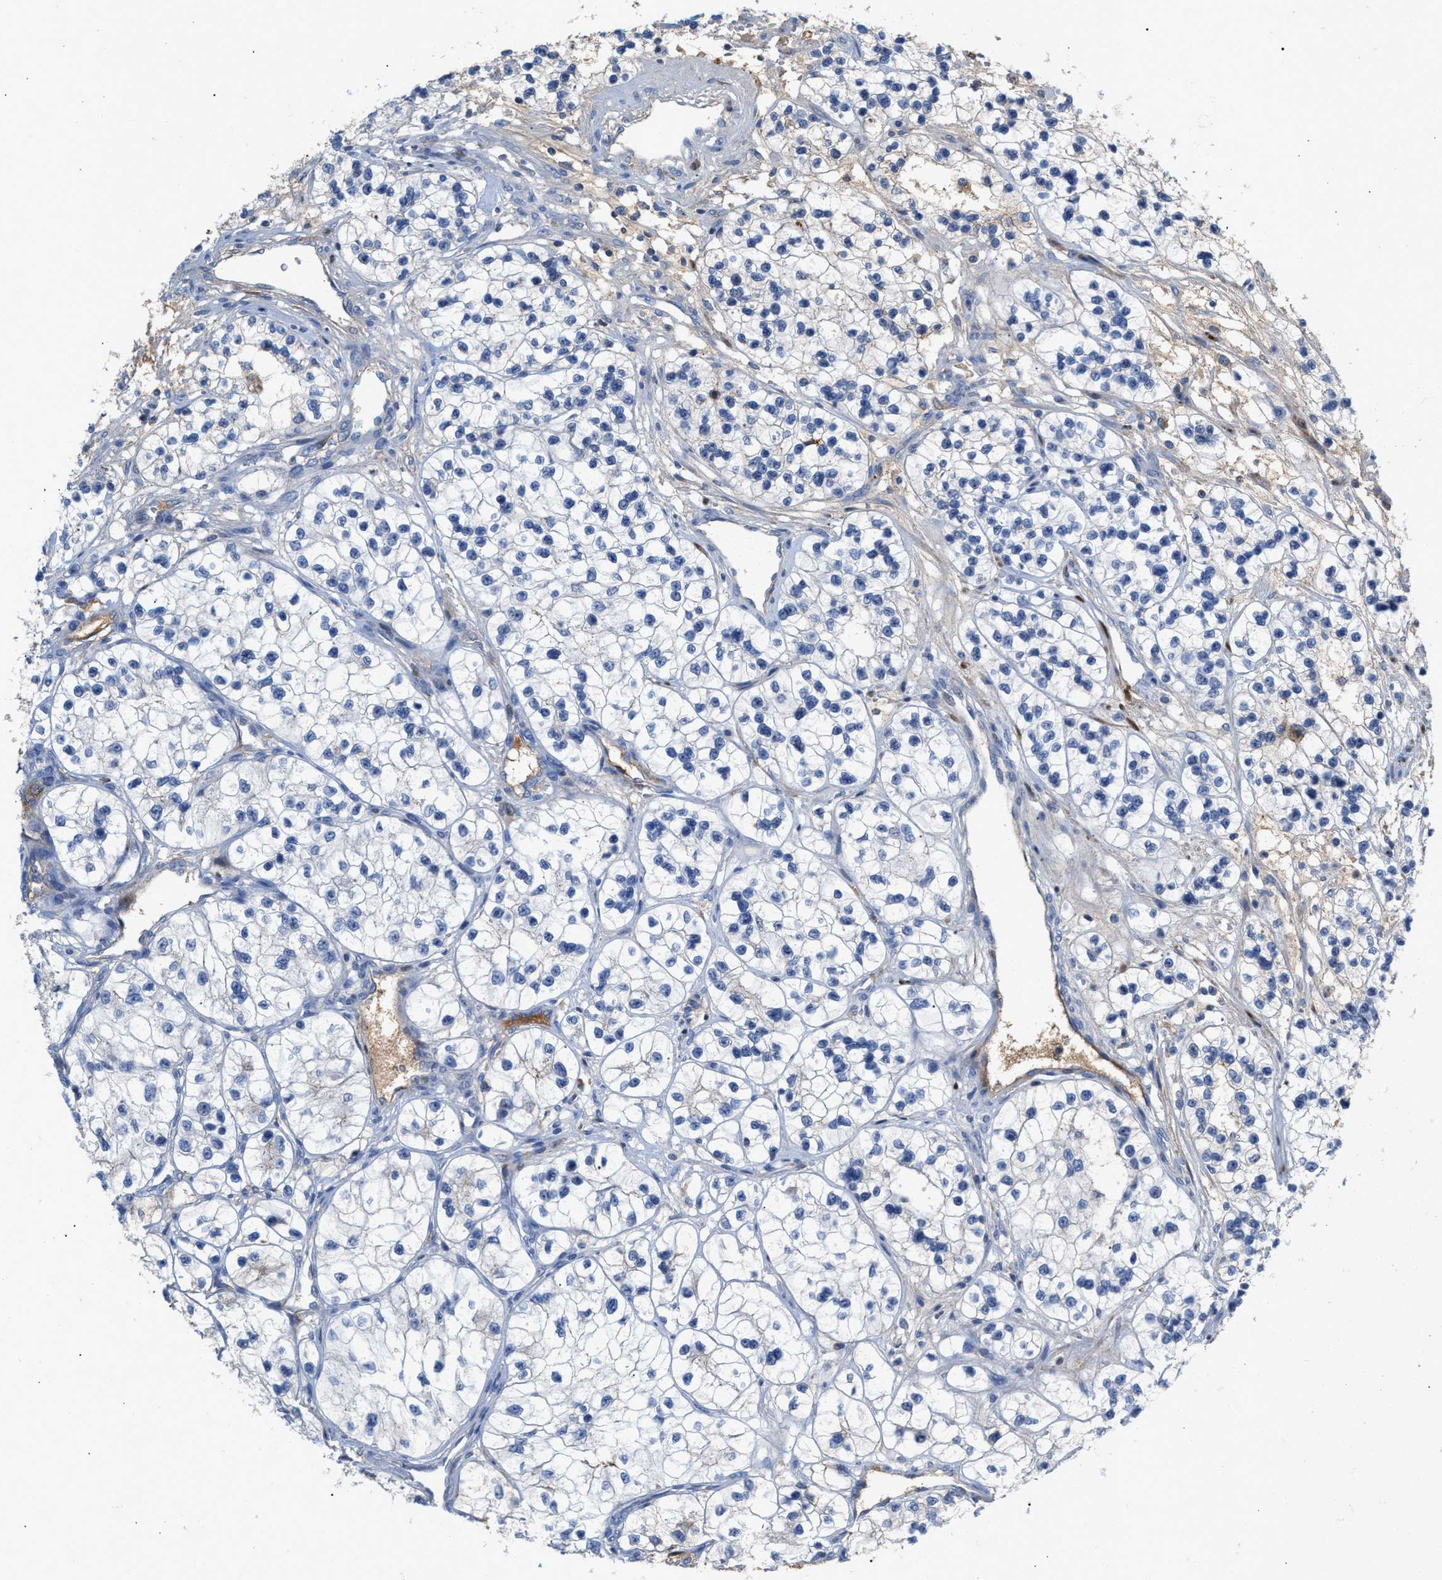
{"staining": {"intensity": "negative", "quantity": "none", "location": "none"}, "tissue": "renal cancer", "cell_type": "Tumor cells", "image_type": "cancer", "snomed": [{"axis": "morphology", "description": "Adenocarcinoma, NOS"}, {"axis": "topography", "description": "Kidney"}], "caption": "Immunohistochemistry (IHC) photomicrograph of human renal adenocarcinoma stained for a protein (brown), which displays no expression in tumor cells.", "gene": "APOH", "patient": {"sex": "female", "age": 57}}